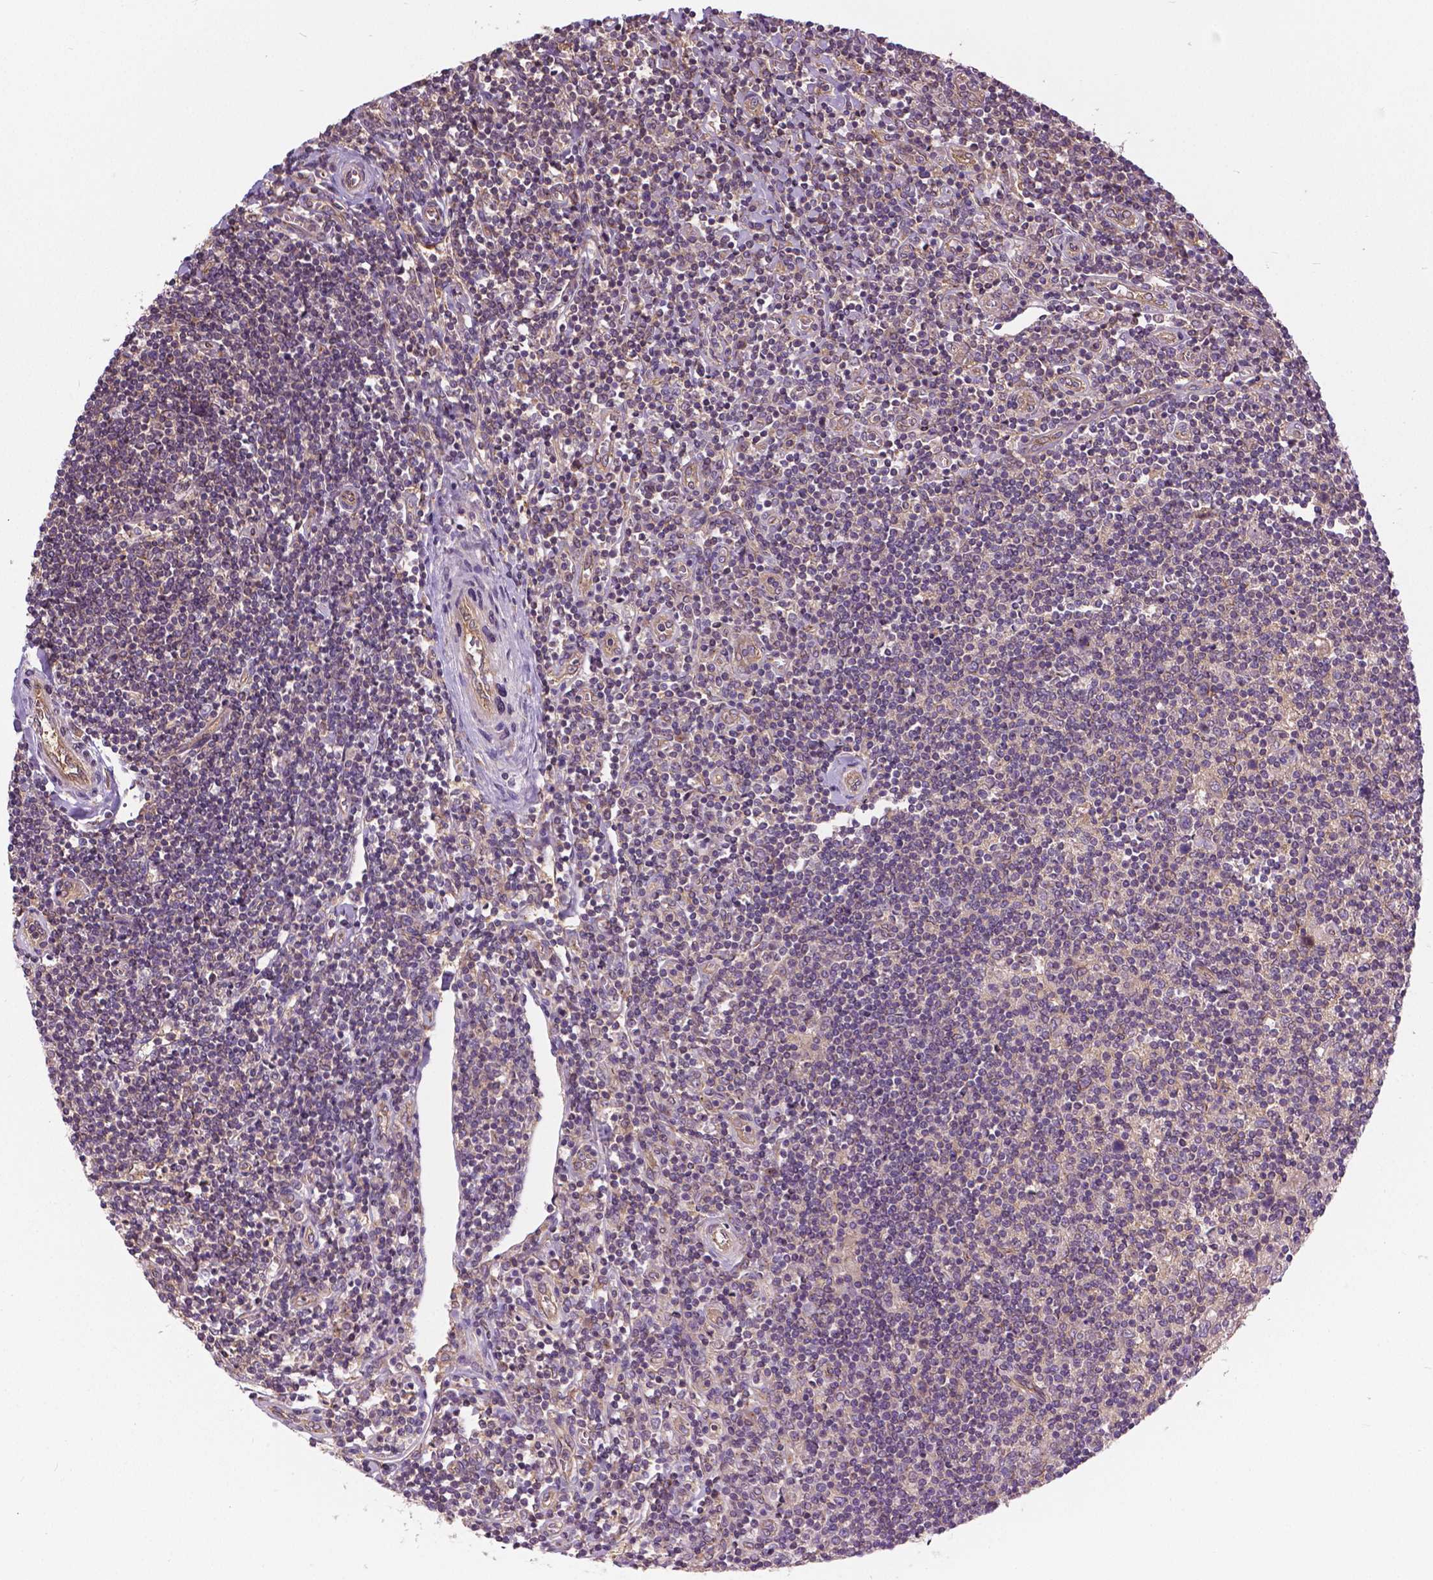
{"staining": {"intensity": "weak", "quantity": ">75%", "location": "cytoplasmic/membranous"}, "tissue": "lymphoma", "cell_type": "Tumor cells", "image_type": "cancer", "snomed": [{"axis": "morphology", "description": "Hodgkin's disease, NOS"}, {"axis": "topography", "description": "Lymph node"}], "caption": "Immunohistochemical staining of Hodgkin's disease displays low levels of weak cytoplasmic/membranous protein staining in approximately >75% of tumor cells.", "gene": "MZT1", "patient": {"sex": "male", "age": 40}}